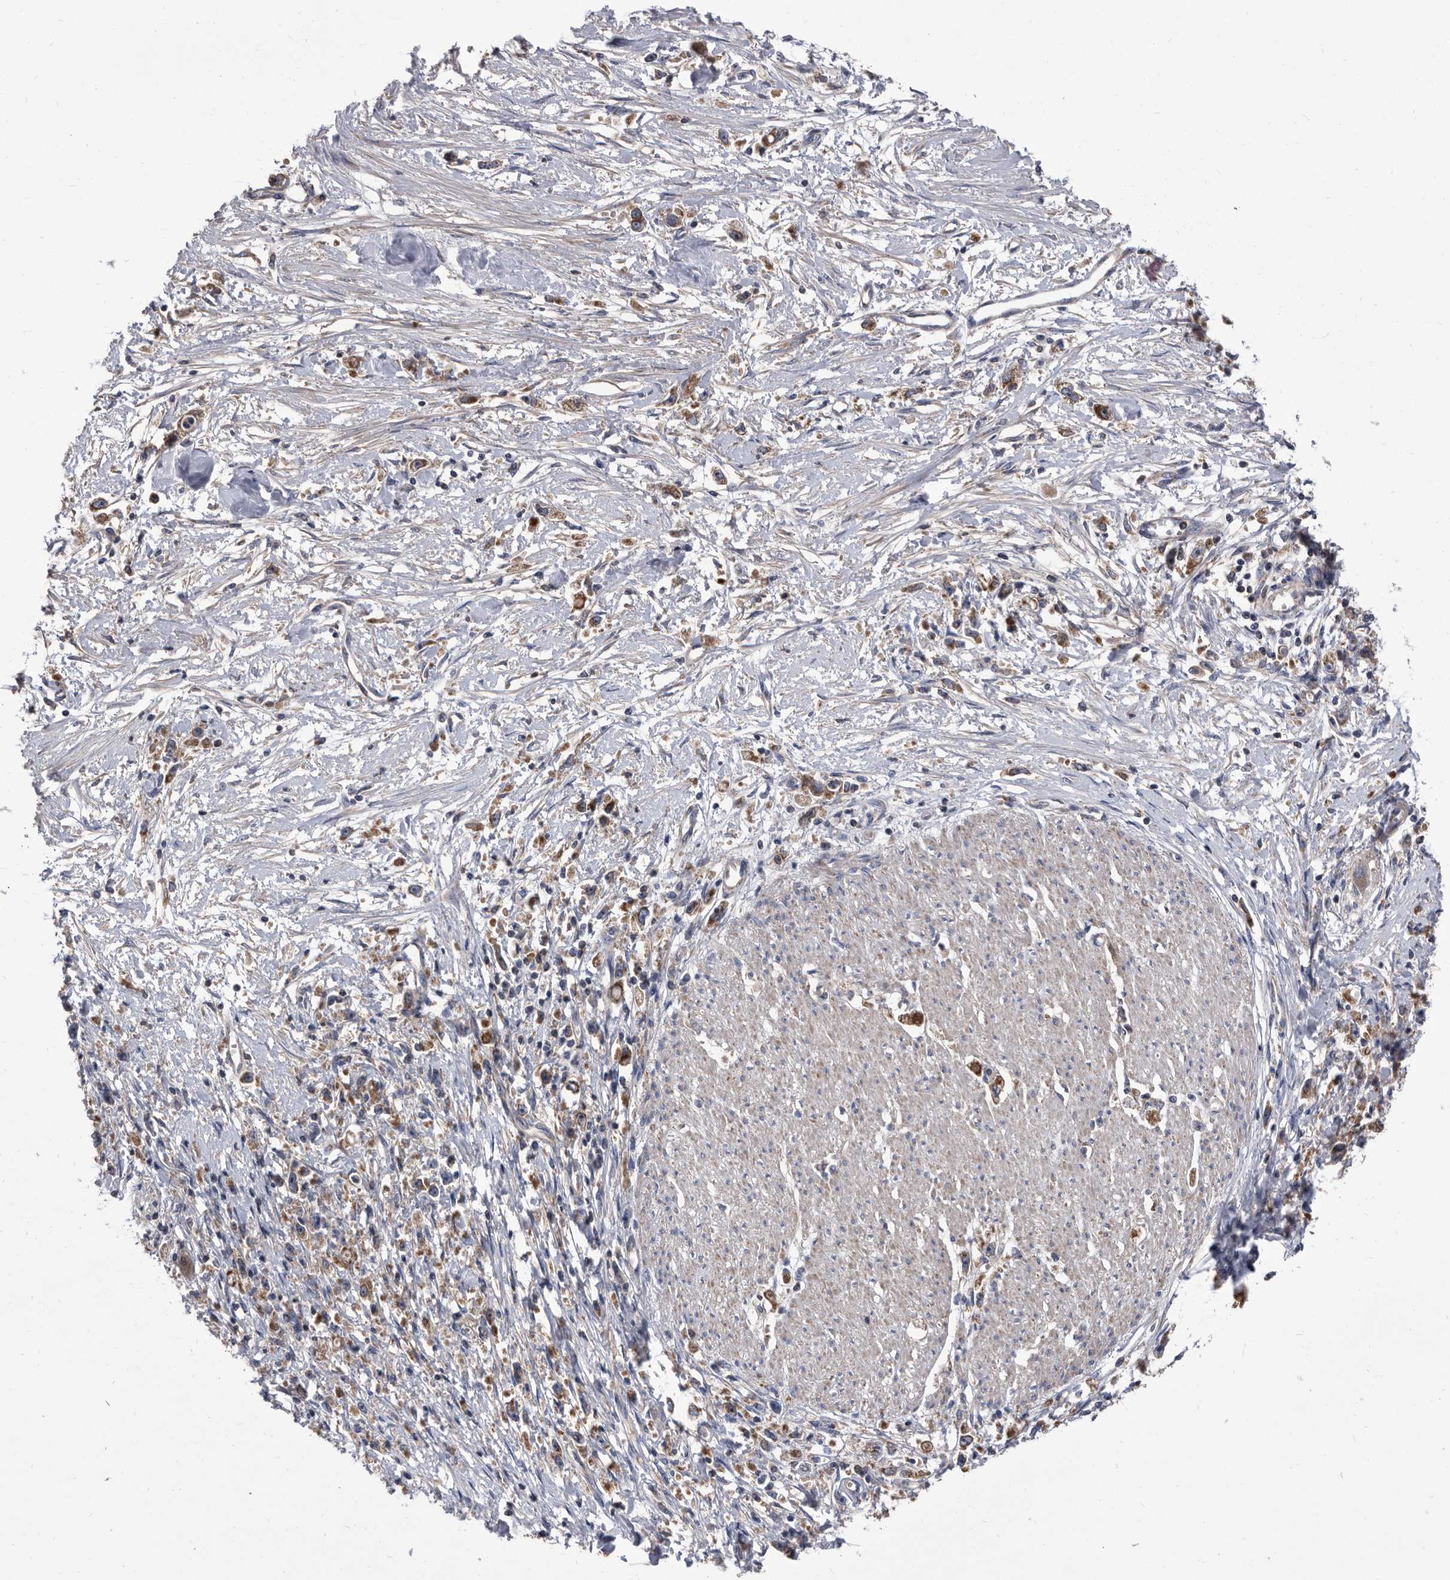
{"staining": {"intensity": "moderate", "quantity": ">75%", "location": "cytoplasmic/membranous"}, "tissue": "stomach cancer", "cell_type": "Tumor cells", "image_type": "cancer", "snomed": [{"axis": "morphology", "description": "Adenocarcinoma, NOS"}, {"axis": "topography", "description": "Stomach"}], "caption": "Protein staining of stomach adenocarcinoma tissue demonstrates moderate cytoplasmic/membranous positivity in approximately >75% of tumor cells.", "gene": "DTNBP1", "patient": {"sex": "female", "age": 59}}